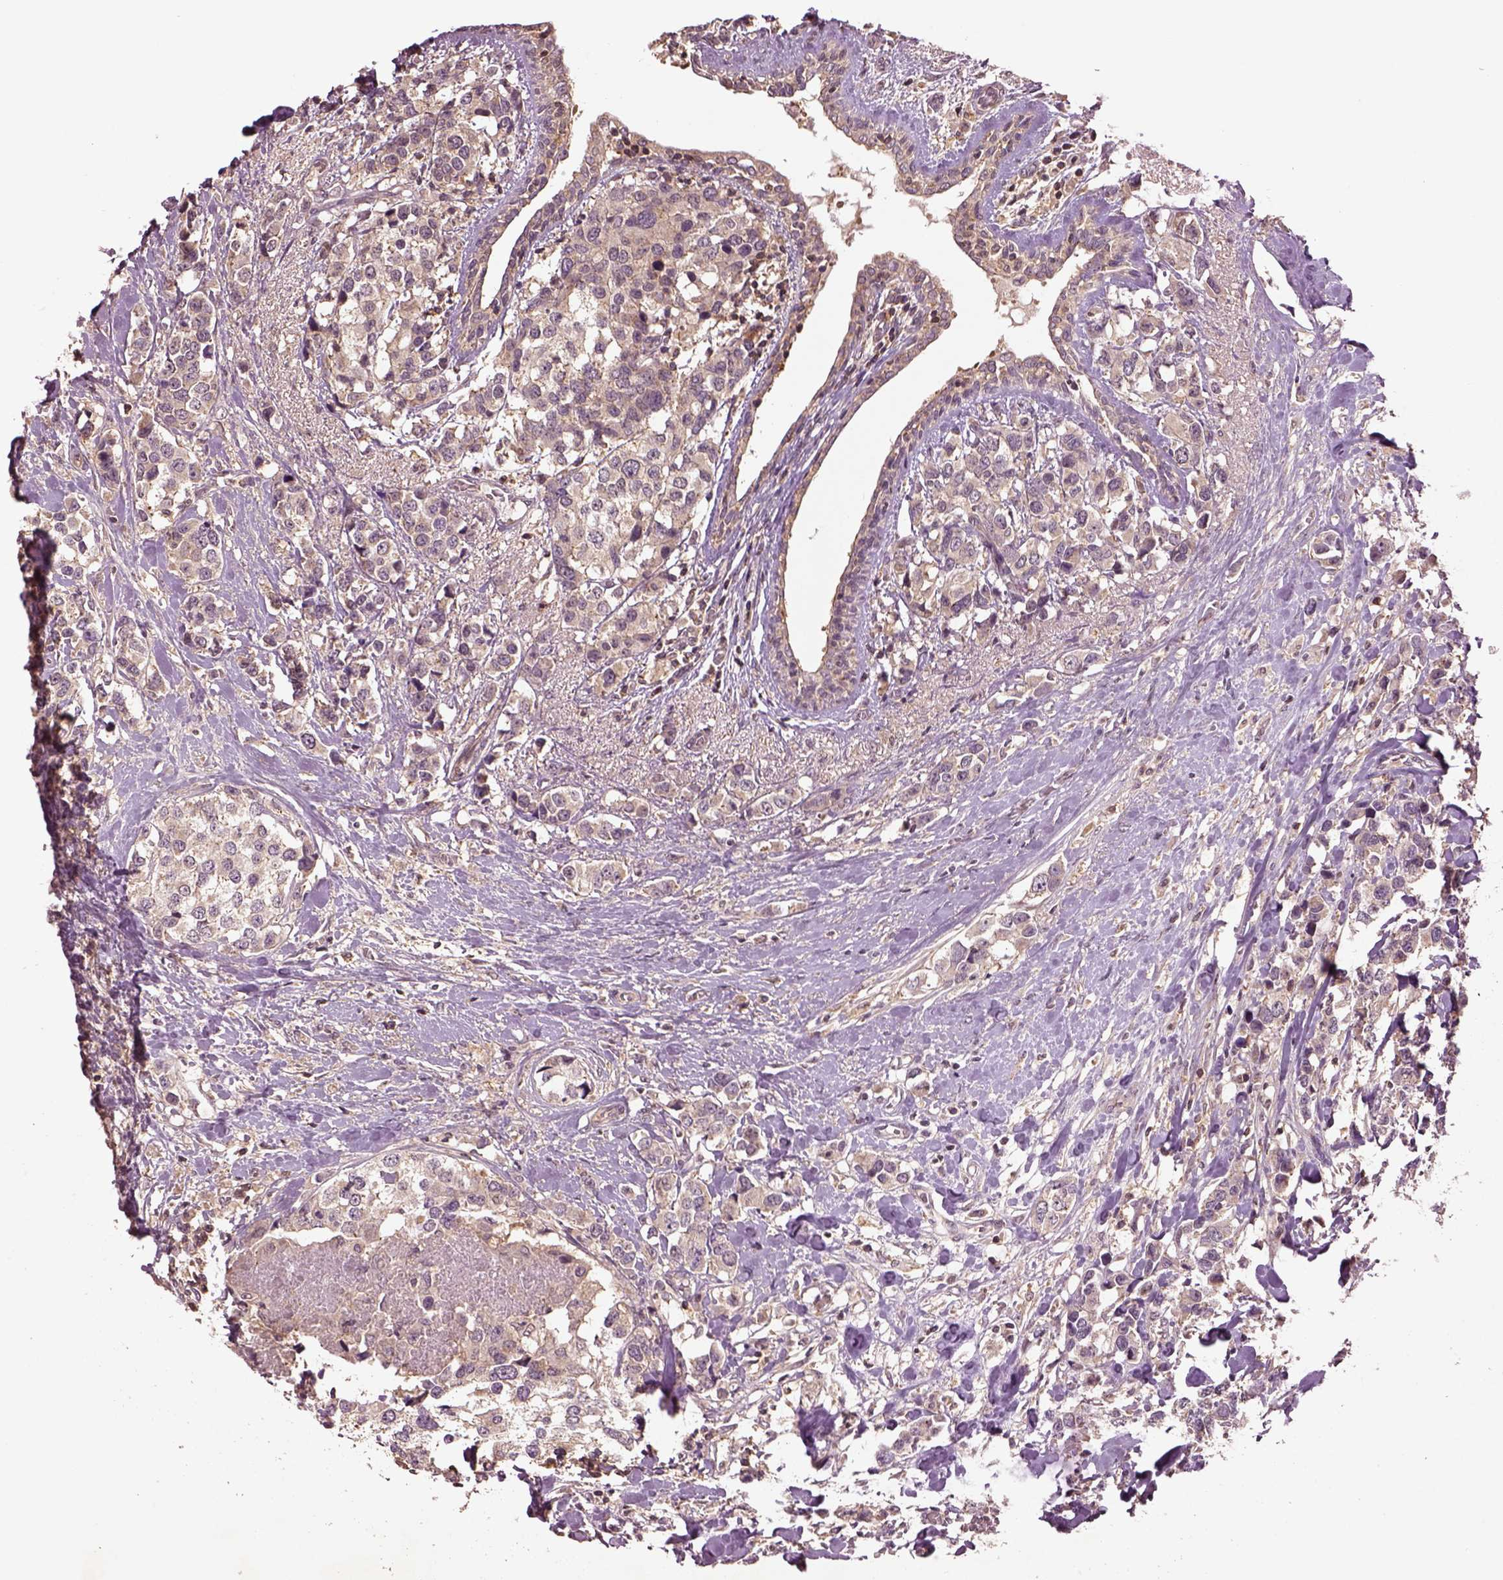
{"staining": {"intensity": "weak", "quantity": ">75%", "location": "cytoplasmic/membranous"}, "tissue": "breast cancer", "cell_type": "Tumor cells", "image_type": "cancer", "snomed": [{"axis": "morphology", "description": "Lobular carcinoma"}, {"axis": "topography", "description": "Breast"}], "caption": "A brown stain shows weak cytoplasmic/membranous expression of a protein in breast cancer tumor cells.", "gene": "MTHFS", "patient": {"sex": "female", "age": 59}}